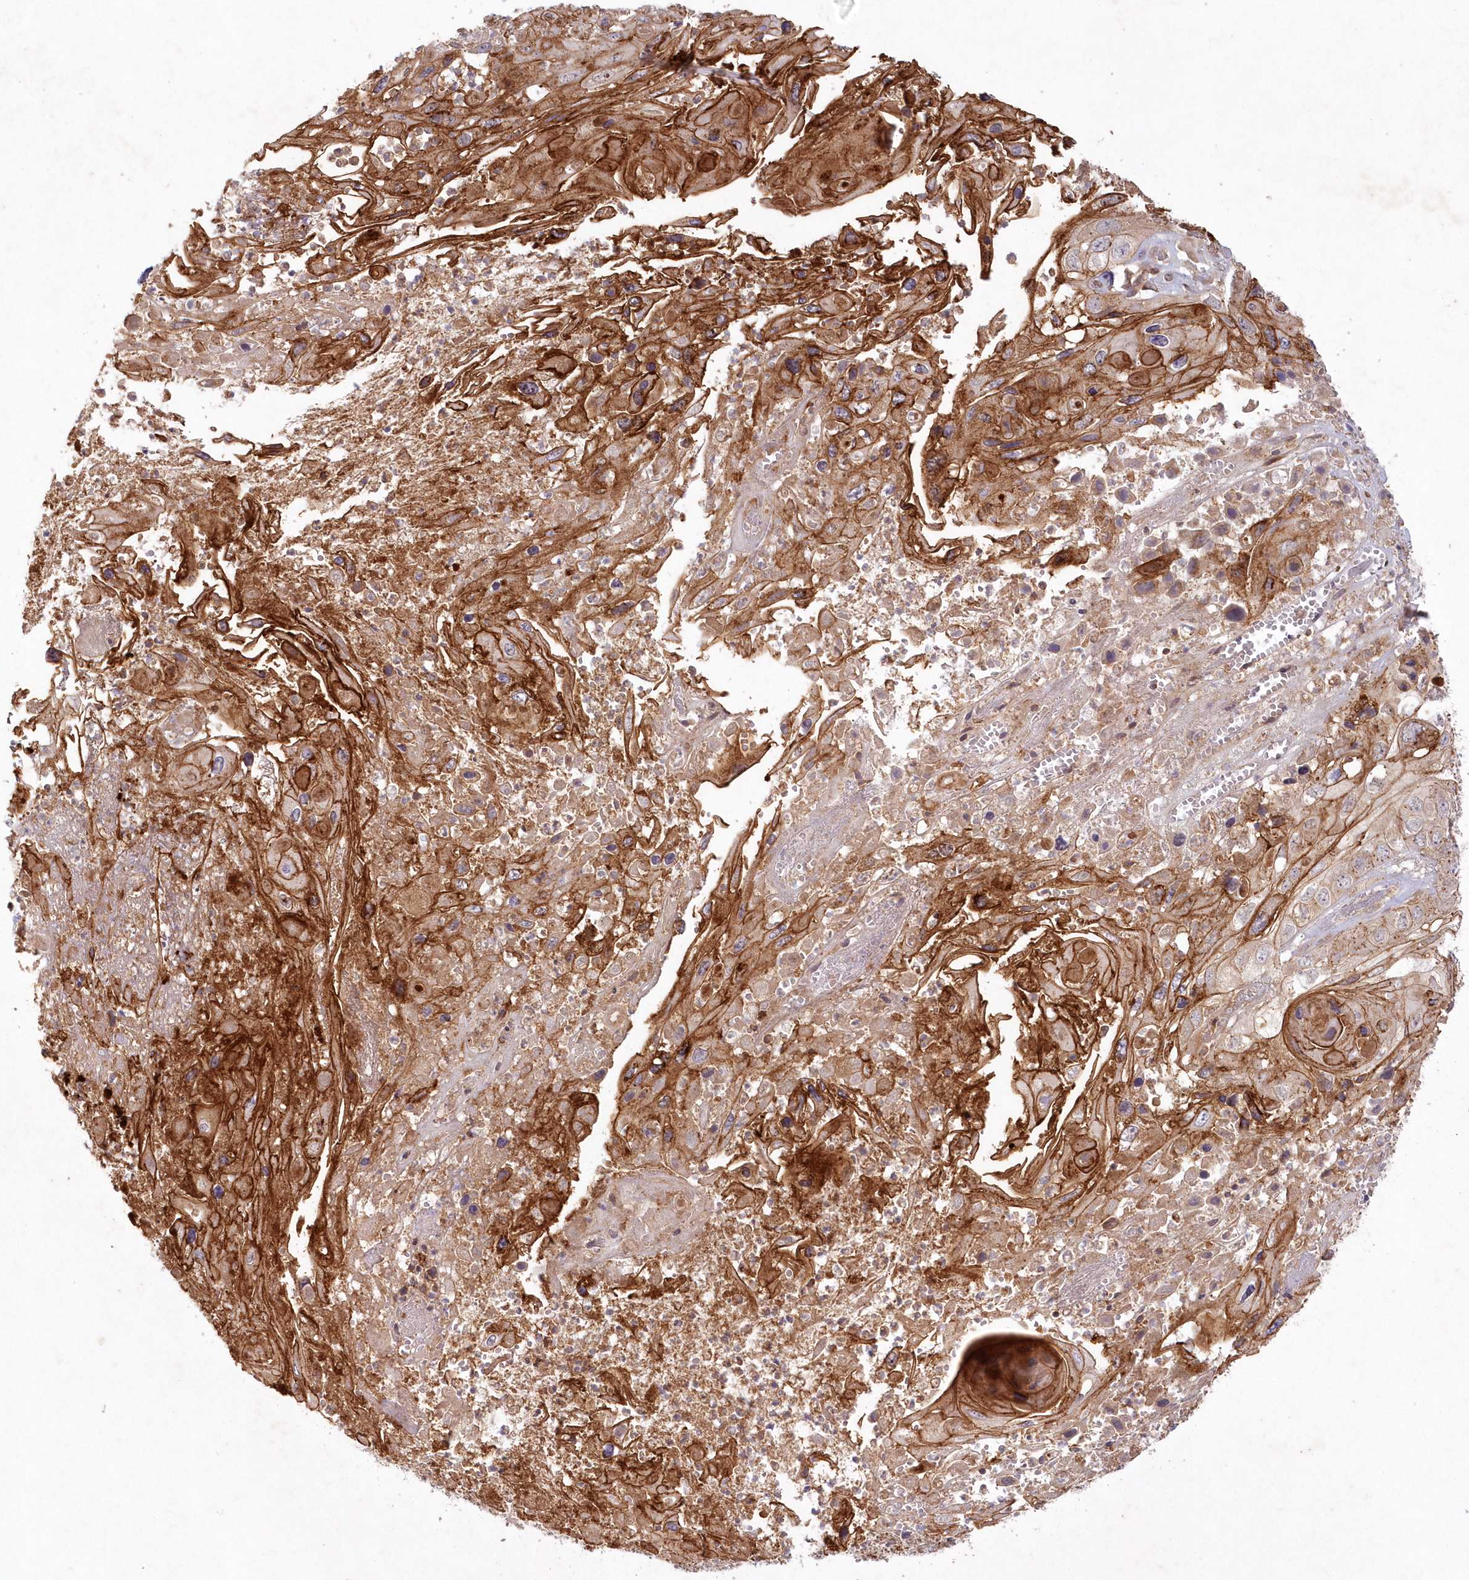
{"staining": {"intensity": "strong", "quantity": ">75%", "location": "cytoplasmic/membranous,nuclear"}, "tissue": "skin cancer", "cell_type": "Tumor cells", "image_type": "cancer", "snomed": [{"axis": "morphology", "description": "Squamous cell carcinoma, NOS"}, {"axis": "topography", "description": "Skin"}], "caption": "Human squamous cell carcinoma (skin) stained with a protein marker demonstrates strong staining in tumor cells.", "gene": "TOGARAM2", "patient": {"sex": "male", "age": 55}}